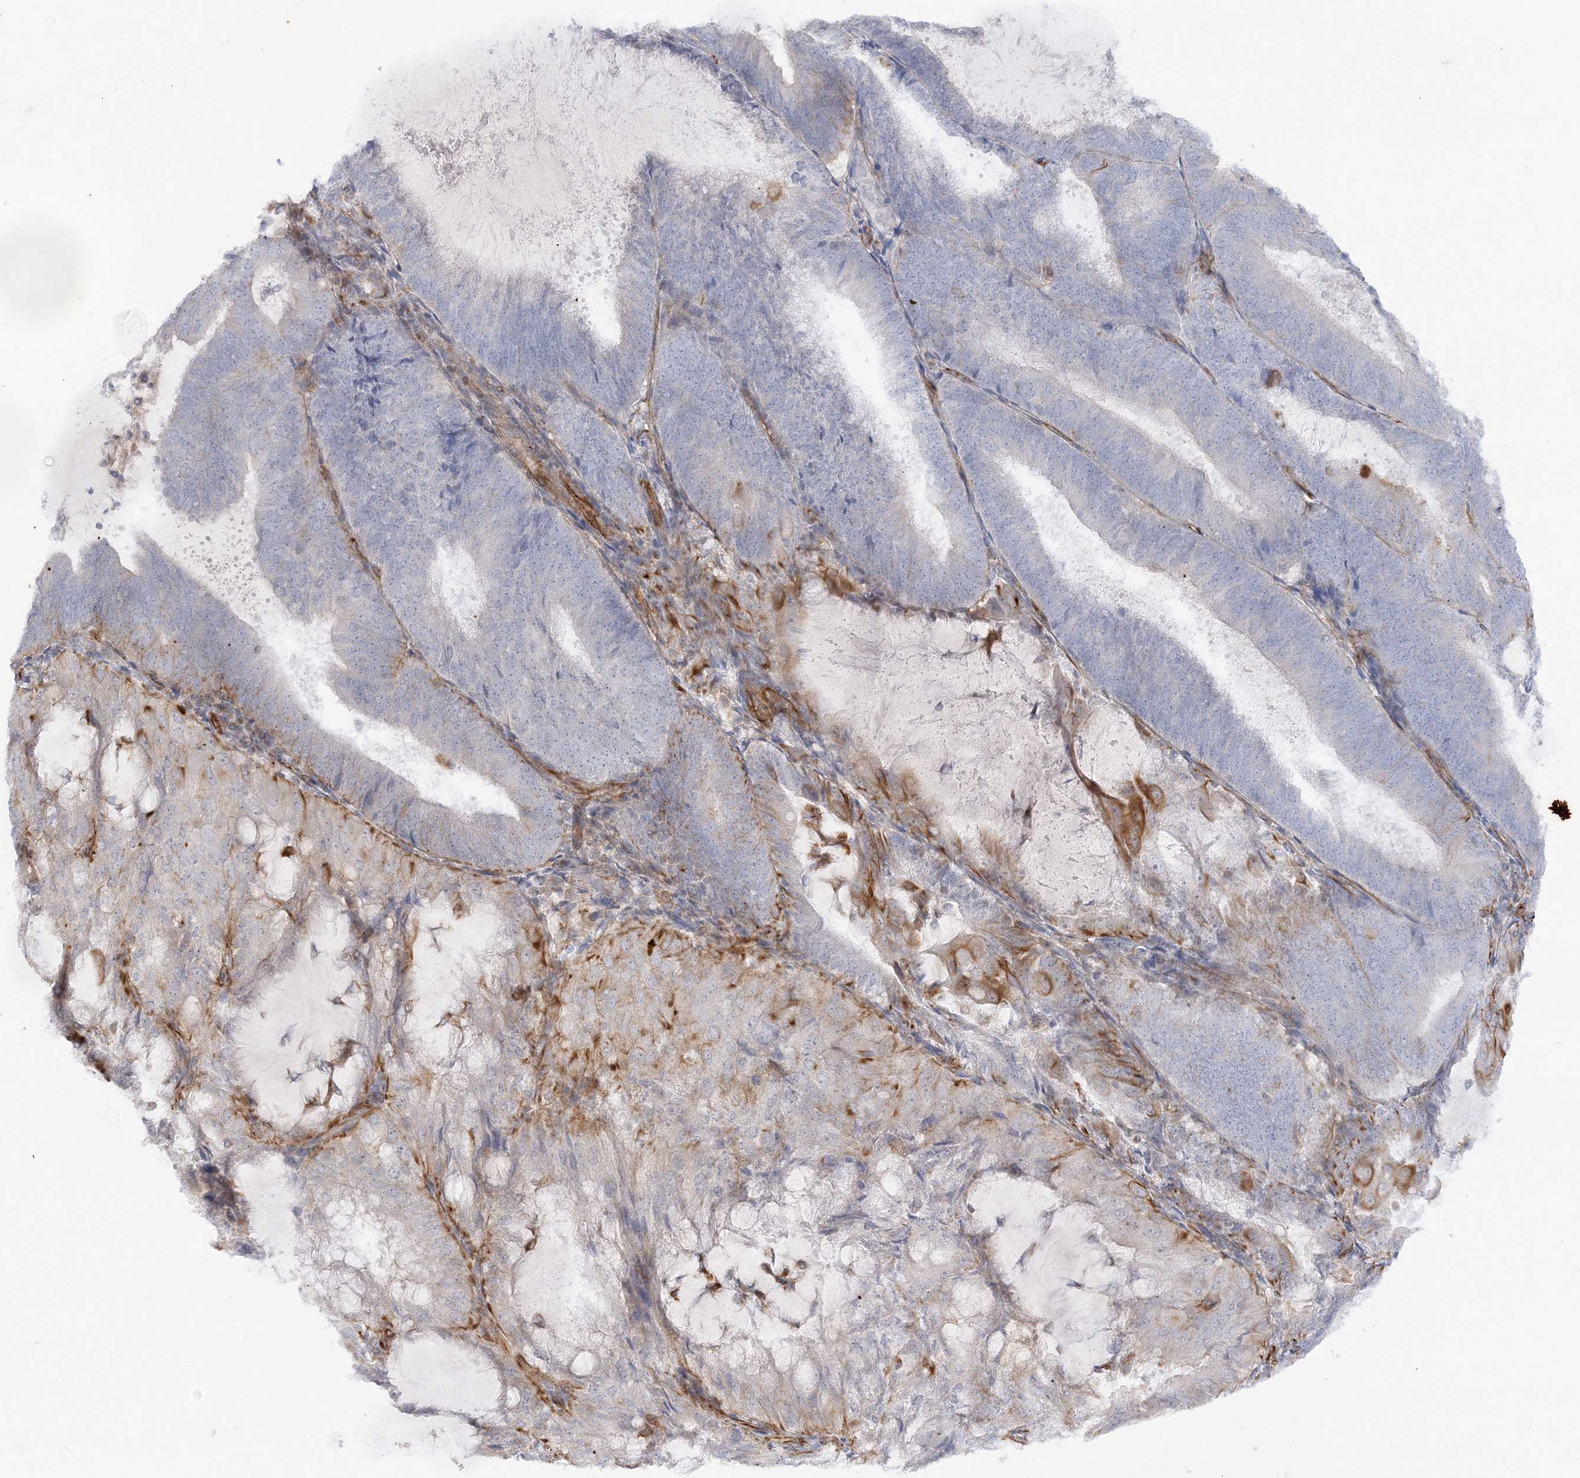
{"staining": {"intensity": "moderate", "quantity": "<25%", "location": "cytoplasmic/membranous"}, "tissue": "endometrial cancer", "cell_type": "Tumor cells", "image_type": "cancer", "snomed": [{"axis": "morphology", "description": "Adenocarcinoma, NOS"}, {"axis": "topography", "description": "Endometrium"}], "caption": "The image shows immunohistochemical staining of endometrial cancer. There is moderate cytoplasmic/membranous expression is present in approximately <25% of tumor cells. (DAB IHC, brown staining for protein, blue staining for nuclei).", "gene": "SCLT1", "patient": {"sex": "female", "age": 81}}